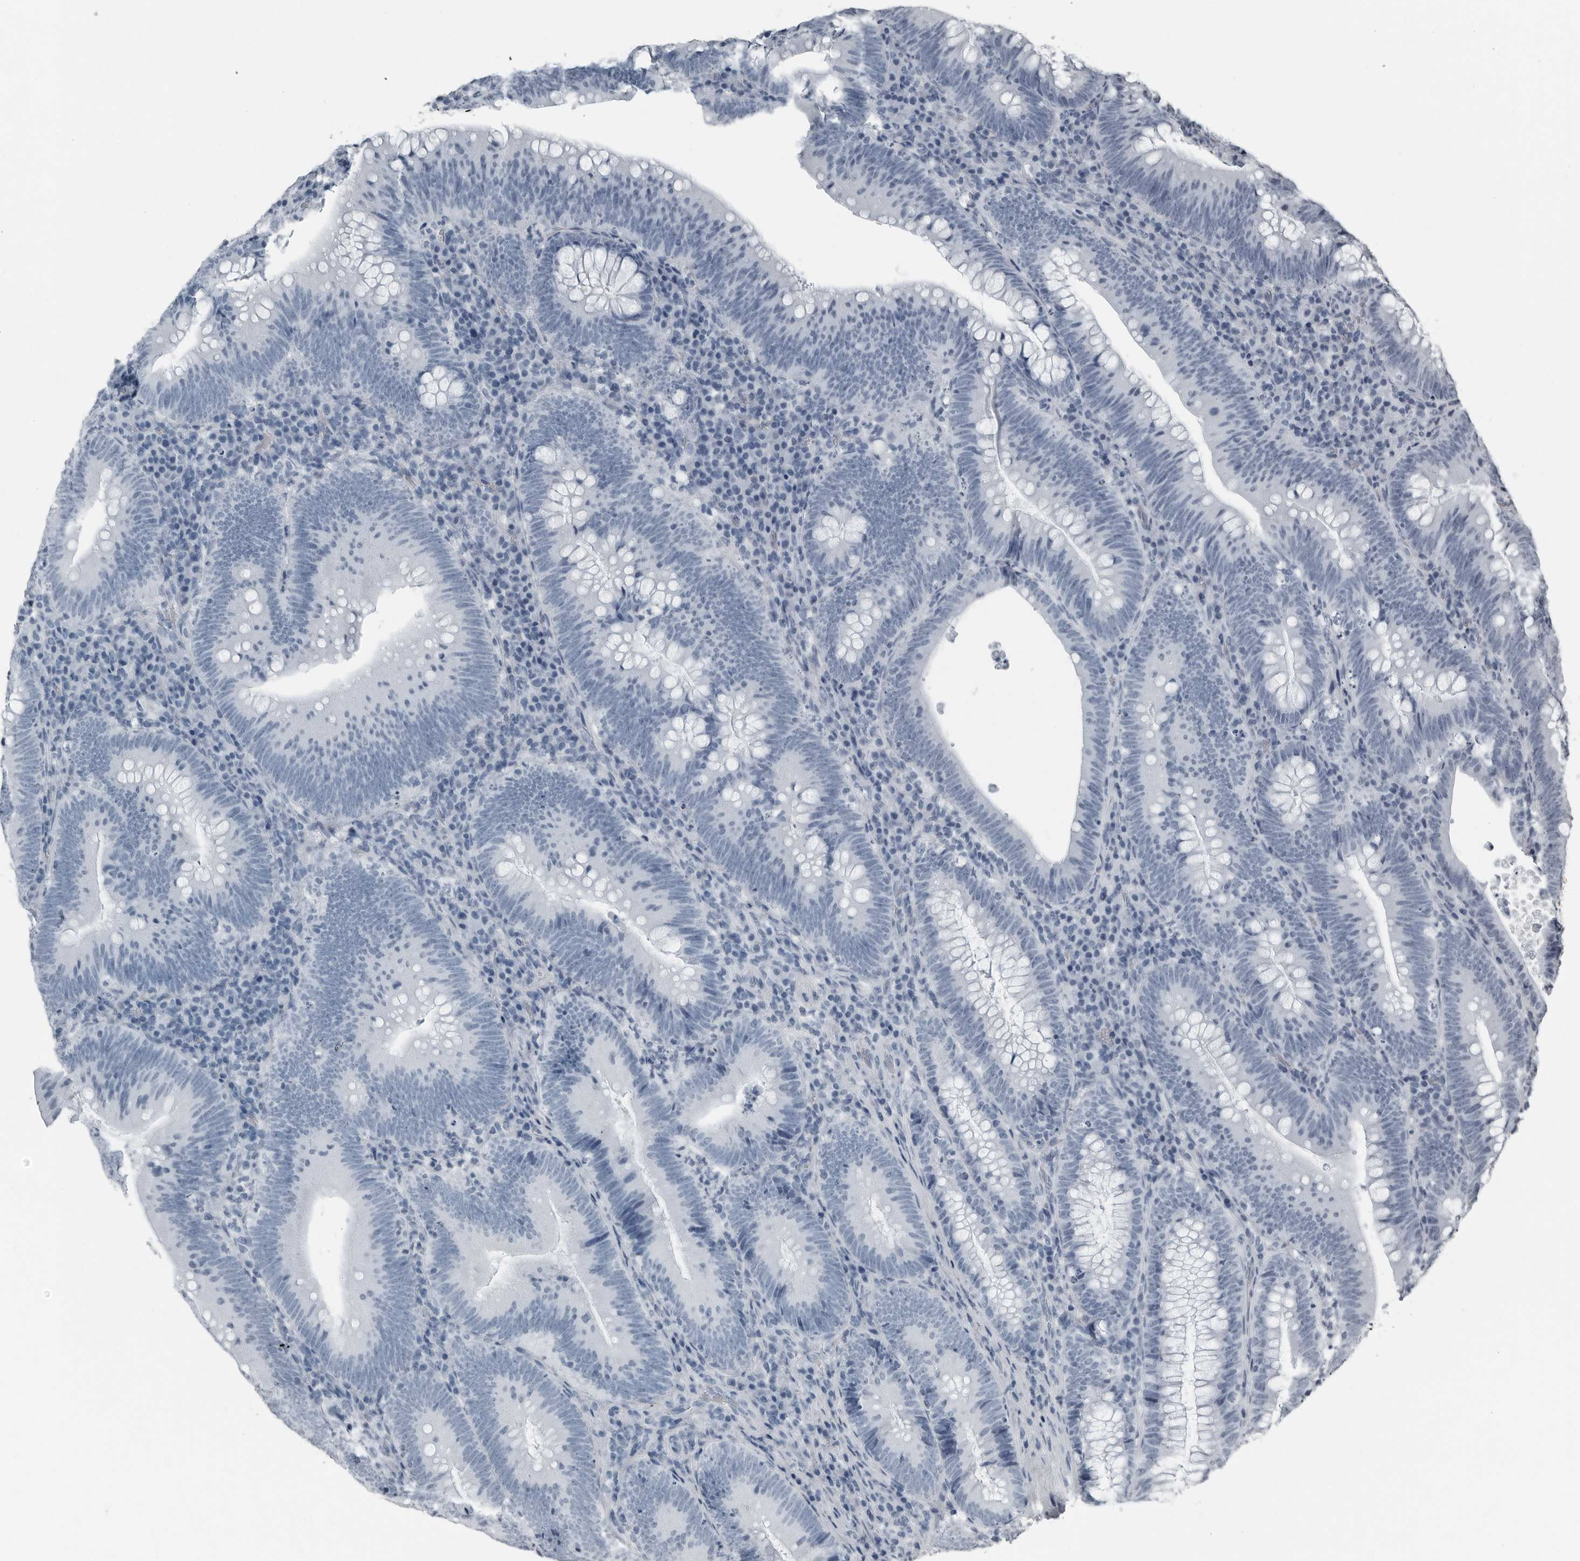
{"staining": {"intensity": "negative", "quantity": "none", "location": "none"}, "tissue": "colorectal cancer", "cell_type": "Tumor cells", "image_type": "cancer", "snomed": [{"axis": "morphology", "description": "Normal tissue, NOS"}, {"axis": "topography", "description": "Colon"}], "caption": "There is no significant expression in tumor cells of colorectal cancer.", "gene": "PRSS1", "patient": {"sex": "female", "age": 82}}